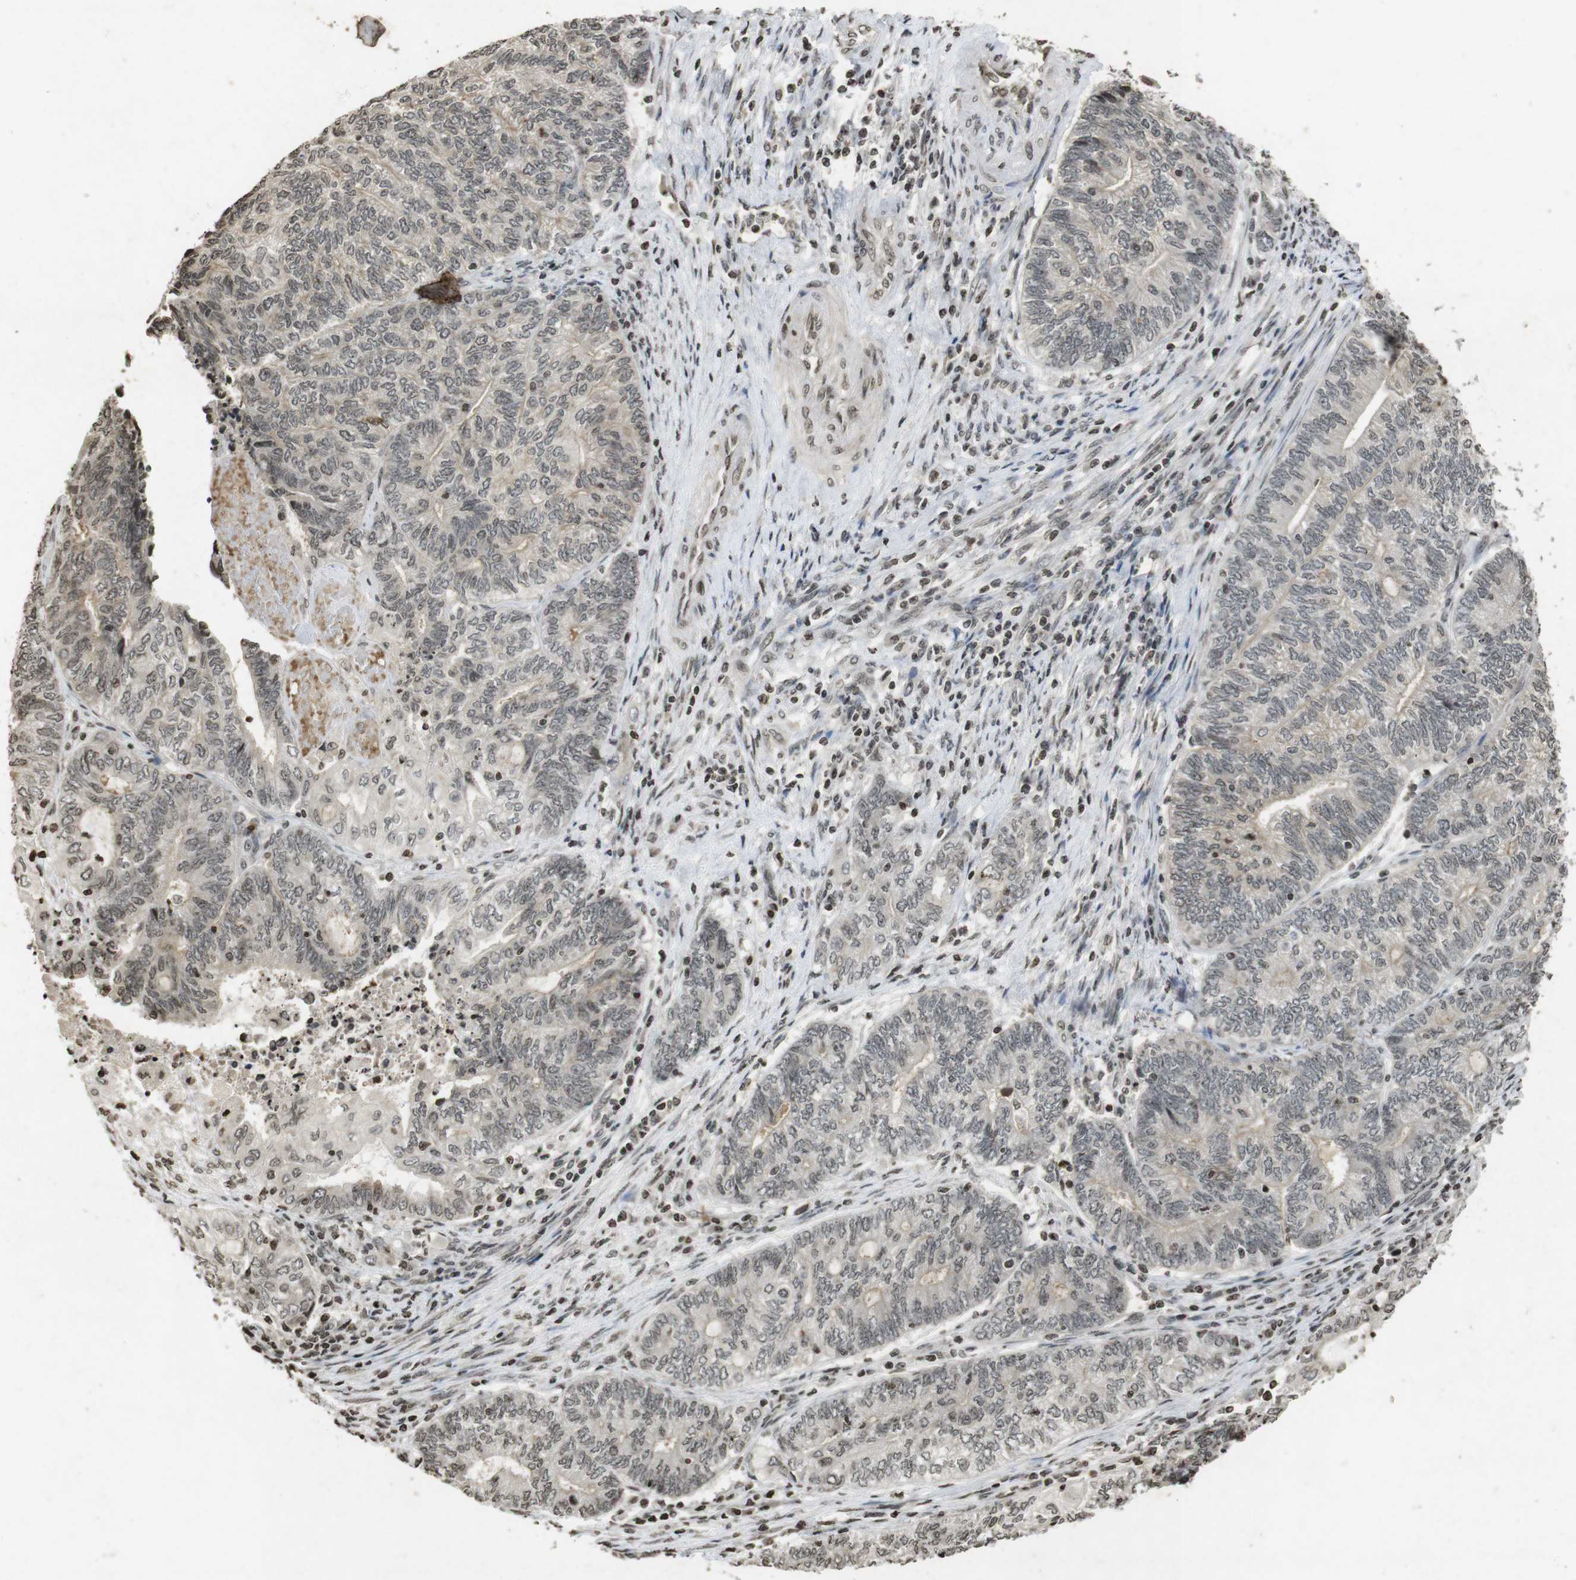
{"staining": {"intensity": "weak", "quantity": "<25%", "location": "cytoplasmic/membranous,nuclear"}, "tissue": "endometrial cancer", "cell_type": "Tumor cells", "image_type": "cancer", "snomed": [{"axis": "morphology", "description": "Adenocarcinoma, NOS"}, {"axis": "topography", "description": "Uterus"}, {"axis": "topography", "description": "Endometrium"}], "caption": "High magnification brightfield microscopy of endometrial adenocarcinoma stained with DAB (brown) and counterstained with hematoxylin (blue): tumor cells show no significant staining. Nuclei are stained in blue.", "gene": "FOXA3", "patient": {"sex": "female", "age": 70}}